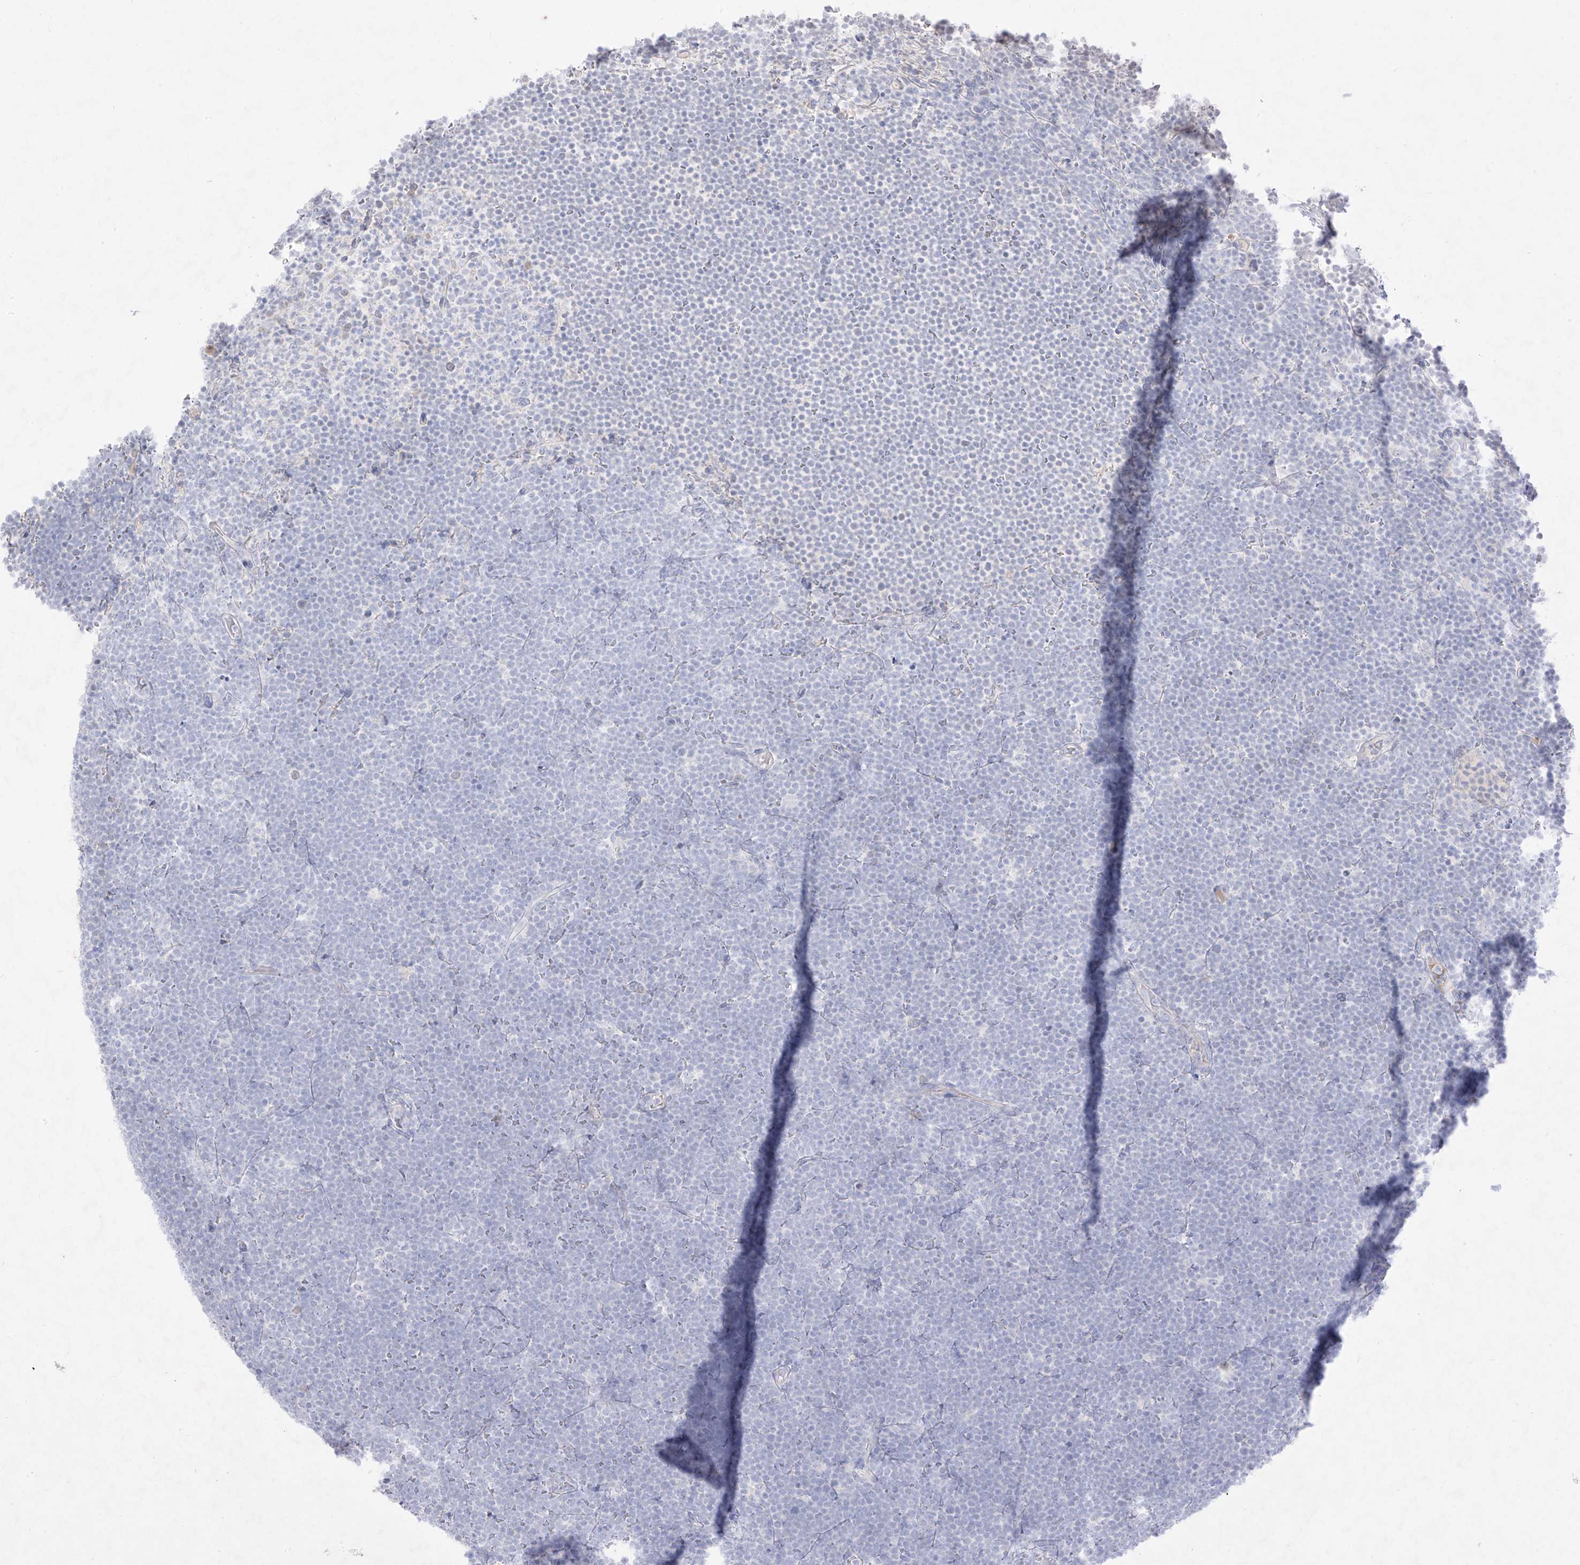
{"staining": {"intensity": "negative", "quantity": "none", "location": "none"}, "tissue": "lymphoma", "cell_type": "Tumor cells", "image_type": "cancer", "snomed": [{"axis": "morphology", "description": "Malignant lymphoma, non-Hodgkin's type, High grade"}, {"axis": "topography", "description": "Lymph node"}], "caption": "A high-resolution micrograph shows immunohistochemistry staining of malignant lymphoma, non-Hodgkin's type (high-grade), which shows no significant expression in tumor cells. (DAB IHC, high magnification).", "gene": "TGM4", "patient": {"sex": "male", "age": 13}}